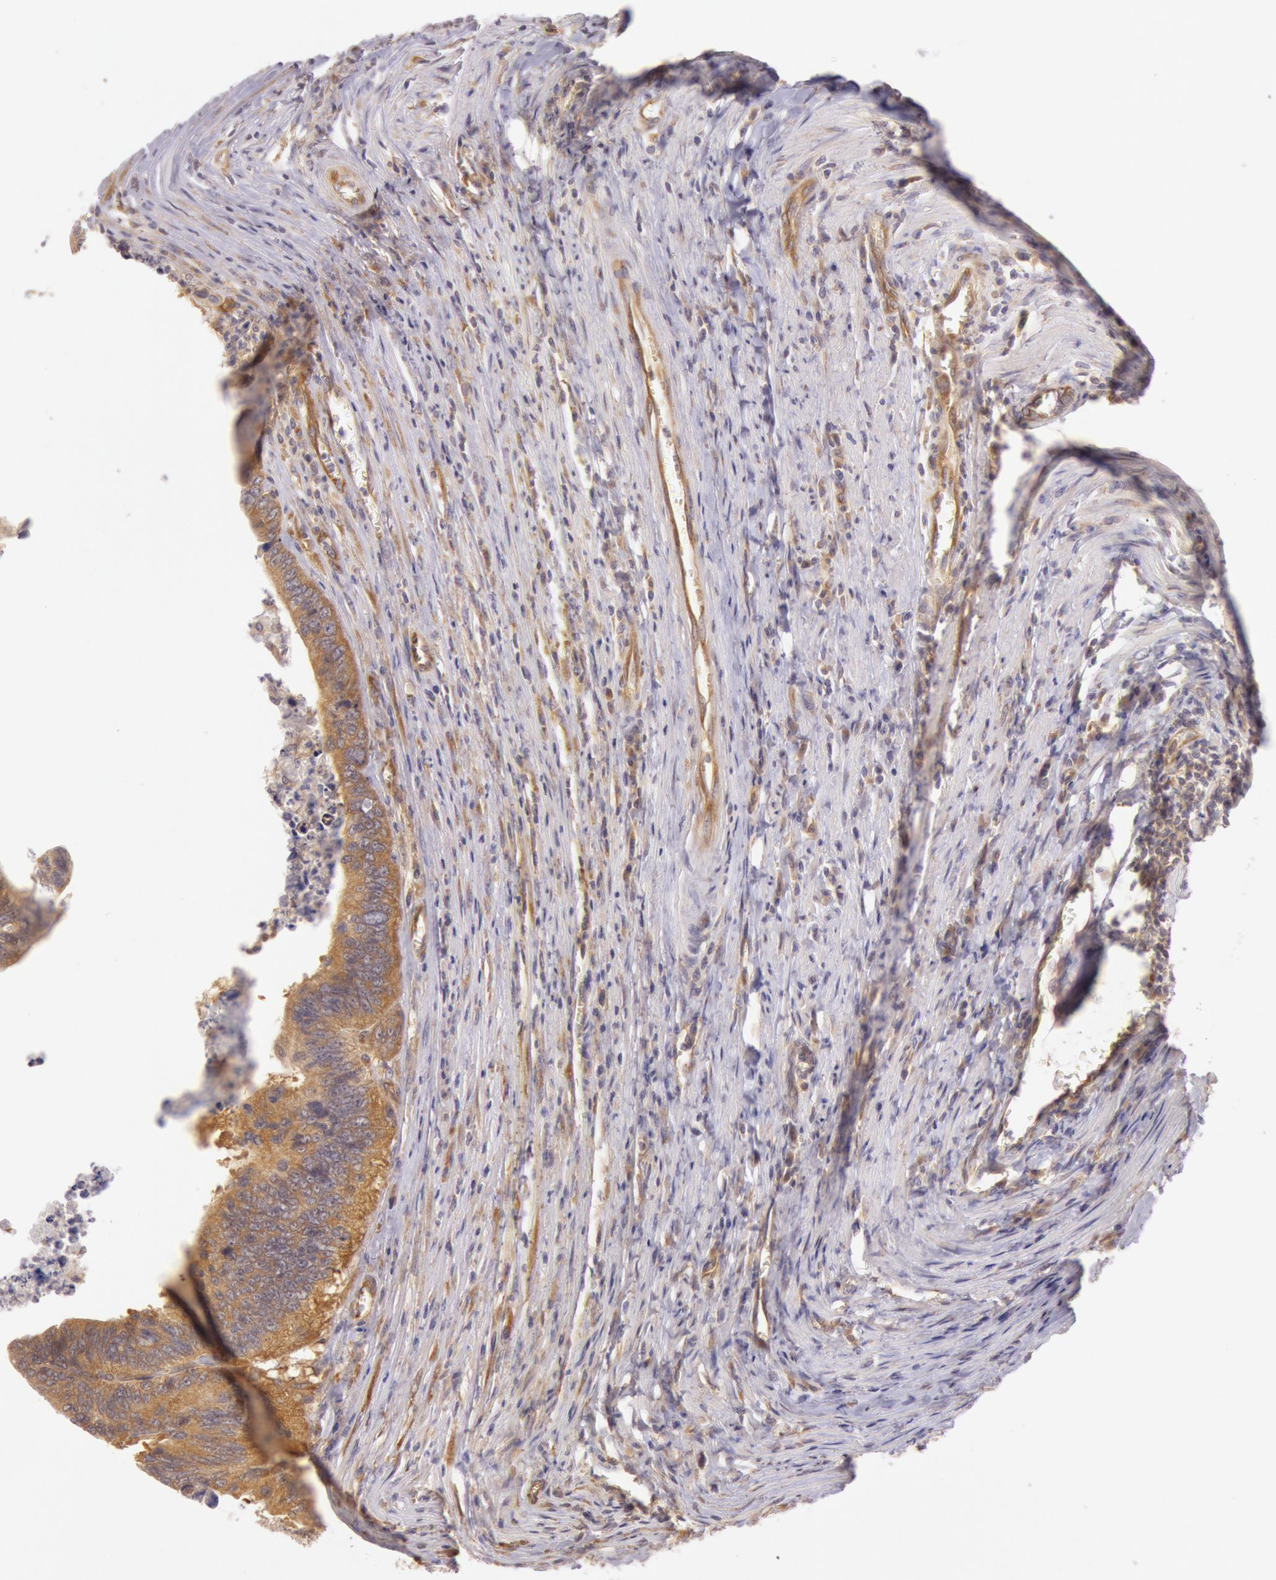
{"staining": {"intensity": "moderate", "quantity": ">75%", "location": "cytoplasmic/membranous"}, "tissue": "colorectal cancer", "cell_type": "Tumor cells", "image_type": "cancer", "snomed": [{"axis": "morphology", "description": "Adenocarcinoma, NOS"}, {"axis": "topography", "description": "Colon"}], "caption": "High-power microscopy captured an immunohistochemistry (IHC) histopathology image of colorectal cancer, revealing moderate cytoplasmic/membranous positivity in approximately >75% of tumor cells. (Brightfield microscopy of DAB IHC at high magnification).", "gene": "CHUK", "patient": {"sex": "male", "age": 72}}